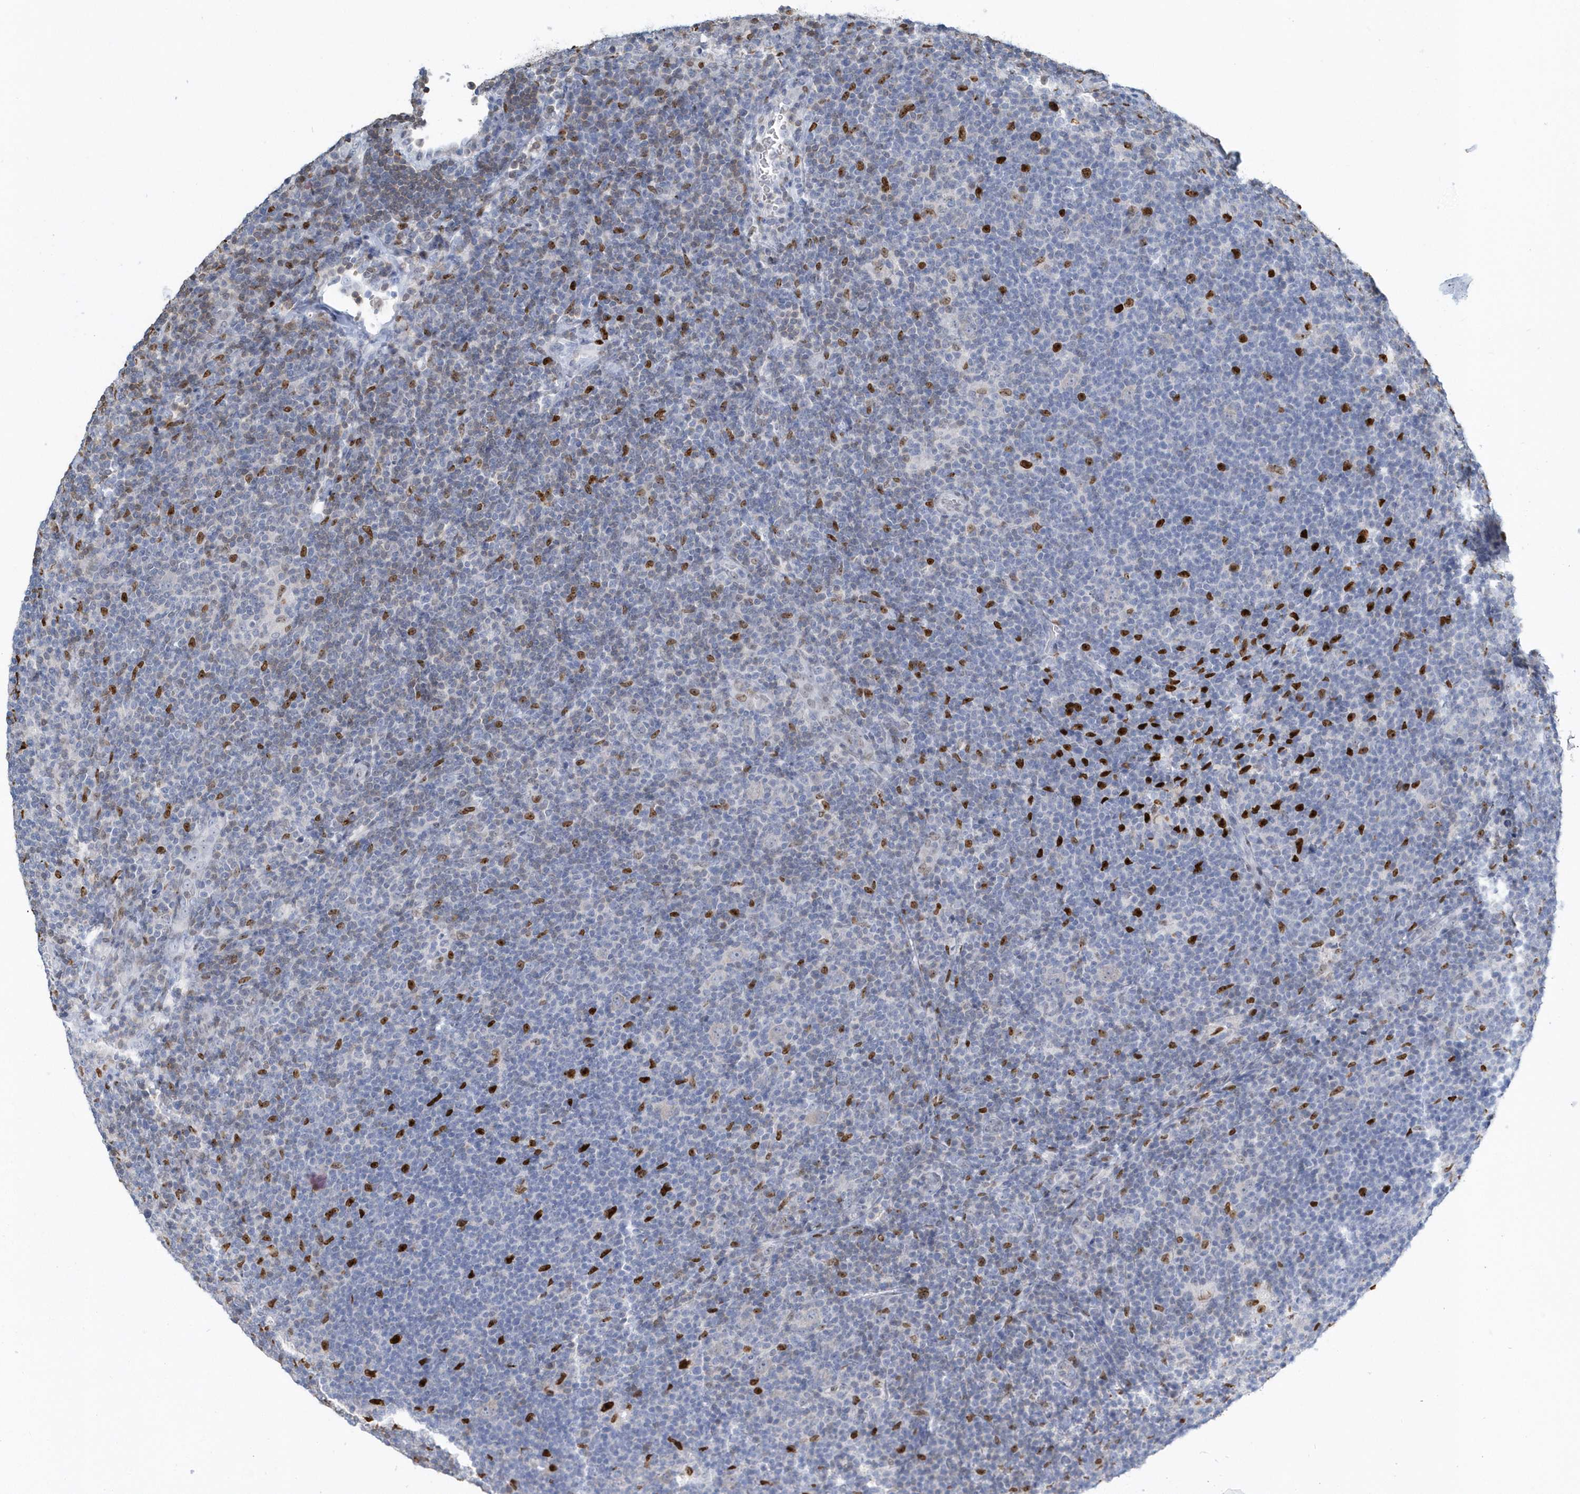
{"staining": {"intensity": "negative", "quantity": "none", "location": "none"}, "tissue": "lymphoma", "cell_type": "Tumor cells", "image_type": "cancer", "snomed": [{"axis": "morphology", "description": "Hodgkin's disease, NOS"}, {"axis": "topography", "description": "Lymph node"}], "caption": "This is a photomicrograph of immunohistochemistry staining of Hodgkin's disease, which shows no staining in tumor cells. (DAB (3,3'-diaminobenzidine) IHC with hematoxylin counter stain).", "gene": "MACROH2A2", "patient": {"sex": "female", "age": 57}}